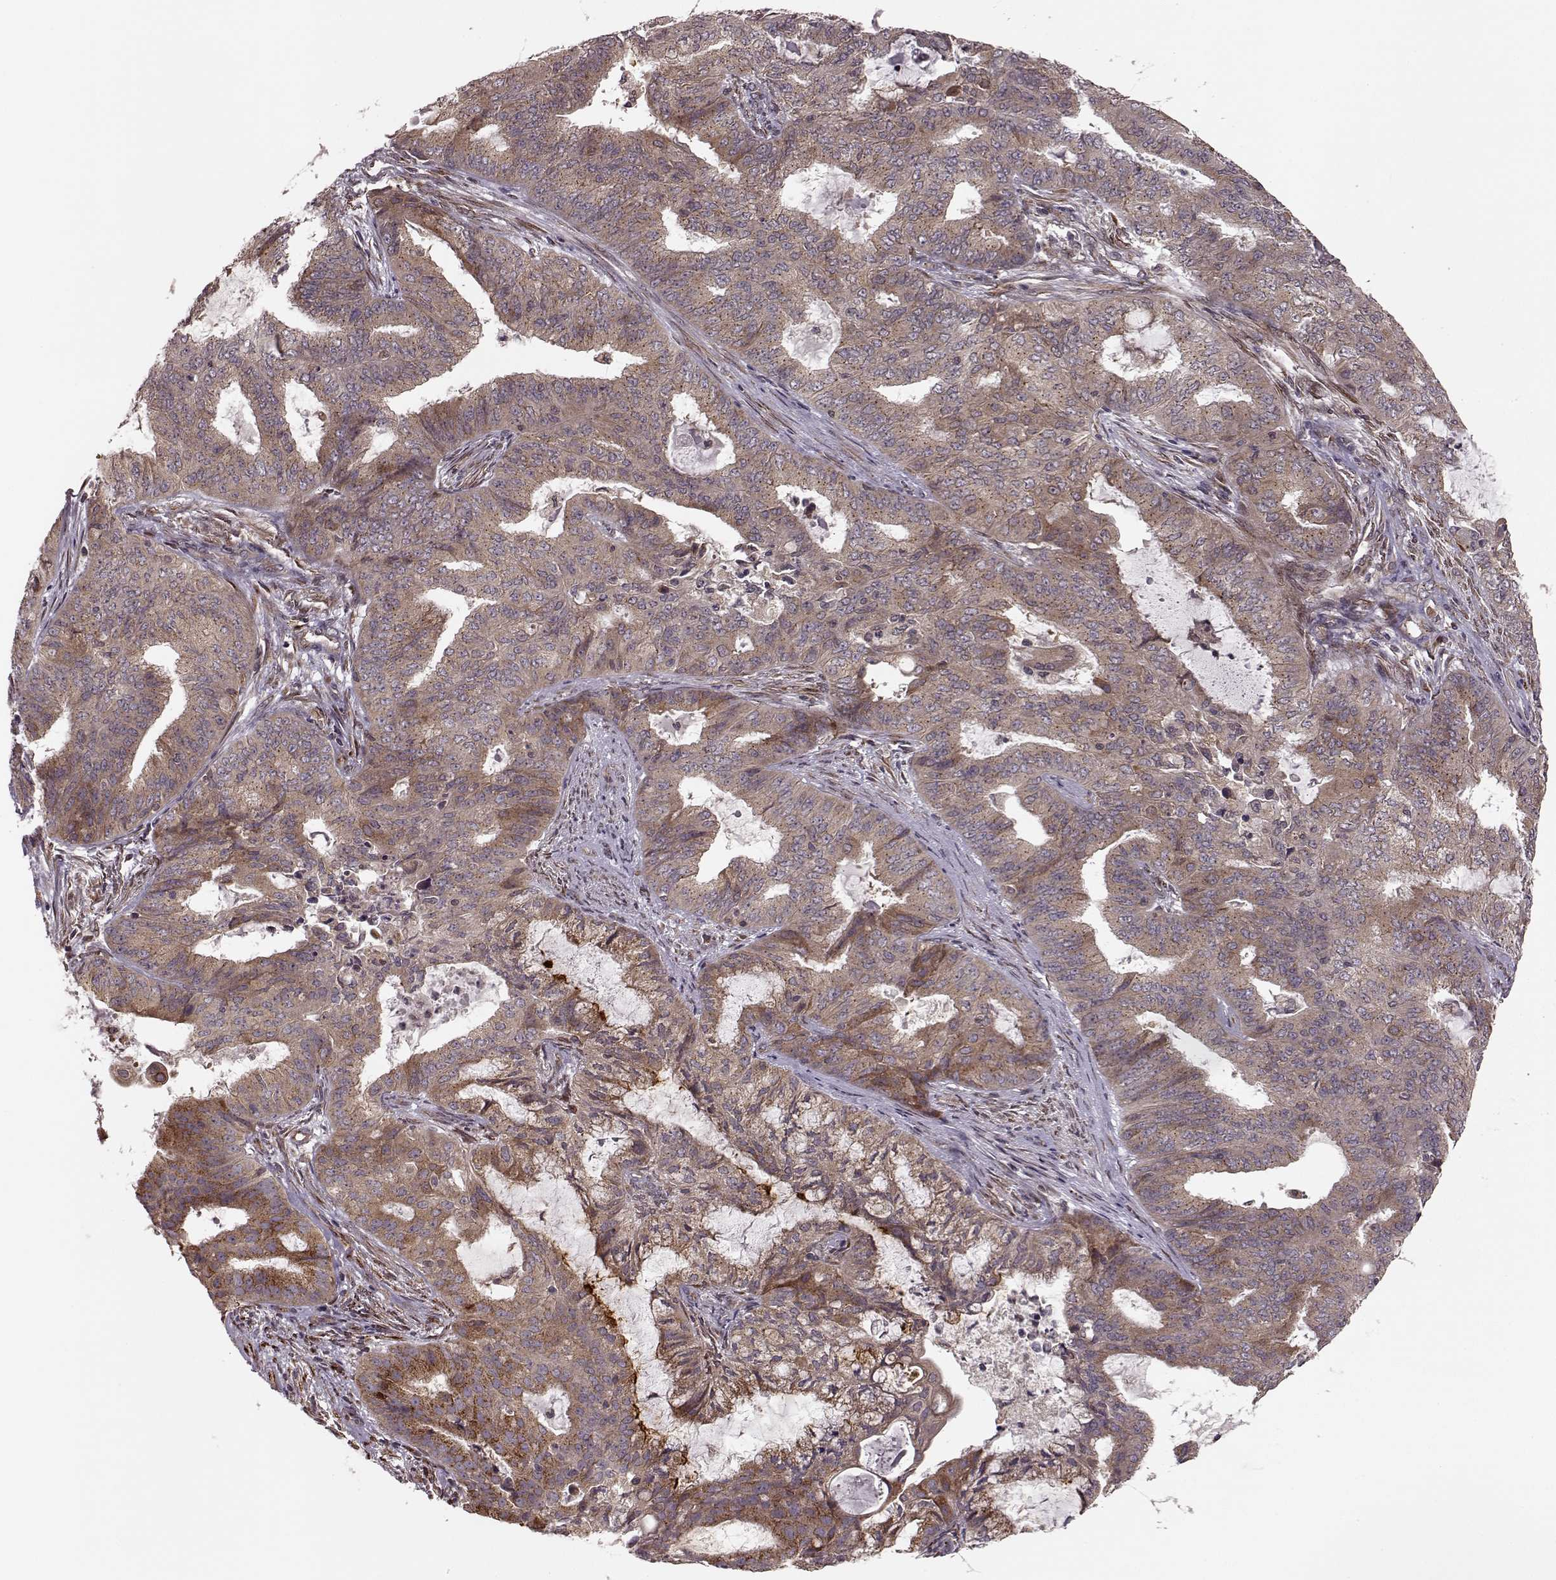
{"staining": {"intensity": "weak", "quantity": ">75%", "location": "cytoplasmic/membranous"}, "tissue": "endometrial cancer", "cell_type": "Tumor cells", "image_type": "cancer", "snomed": [{"axis": "morphology", "description": "Adenocarcinoma, NOS"}, {"axis": "topography", "description": "Endometrium"}], "caption": "IHC photomicrograph of neoplastic tissue: endometrial cancer (adenocarcinoma) stained using IHC reveals low levels of weak protein expression localized specifically in the cytoplasmic/membranous of tumor cells, appearing as a cytoplasmic/membranous brown color.", "gene": "YIPF5", "patient": {"sex": "female", "age": 62}}